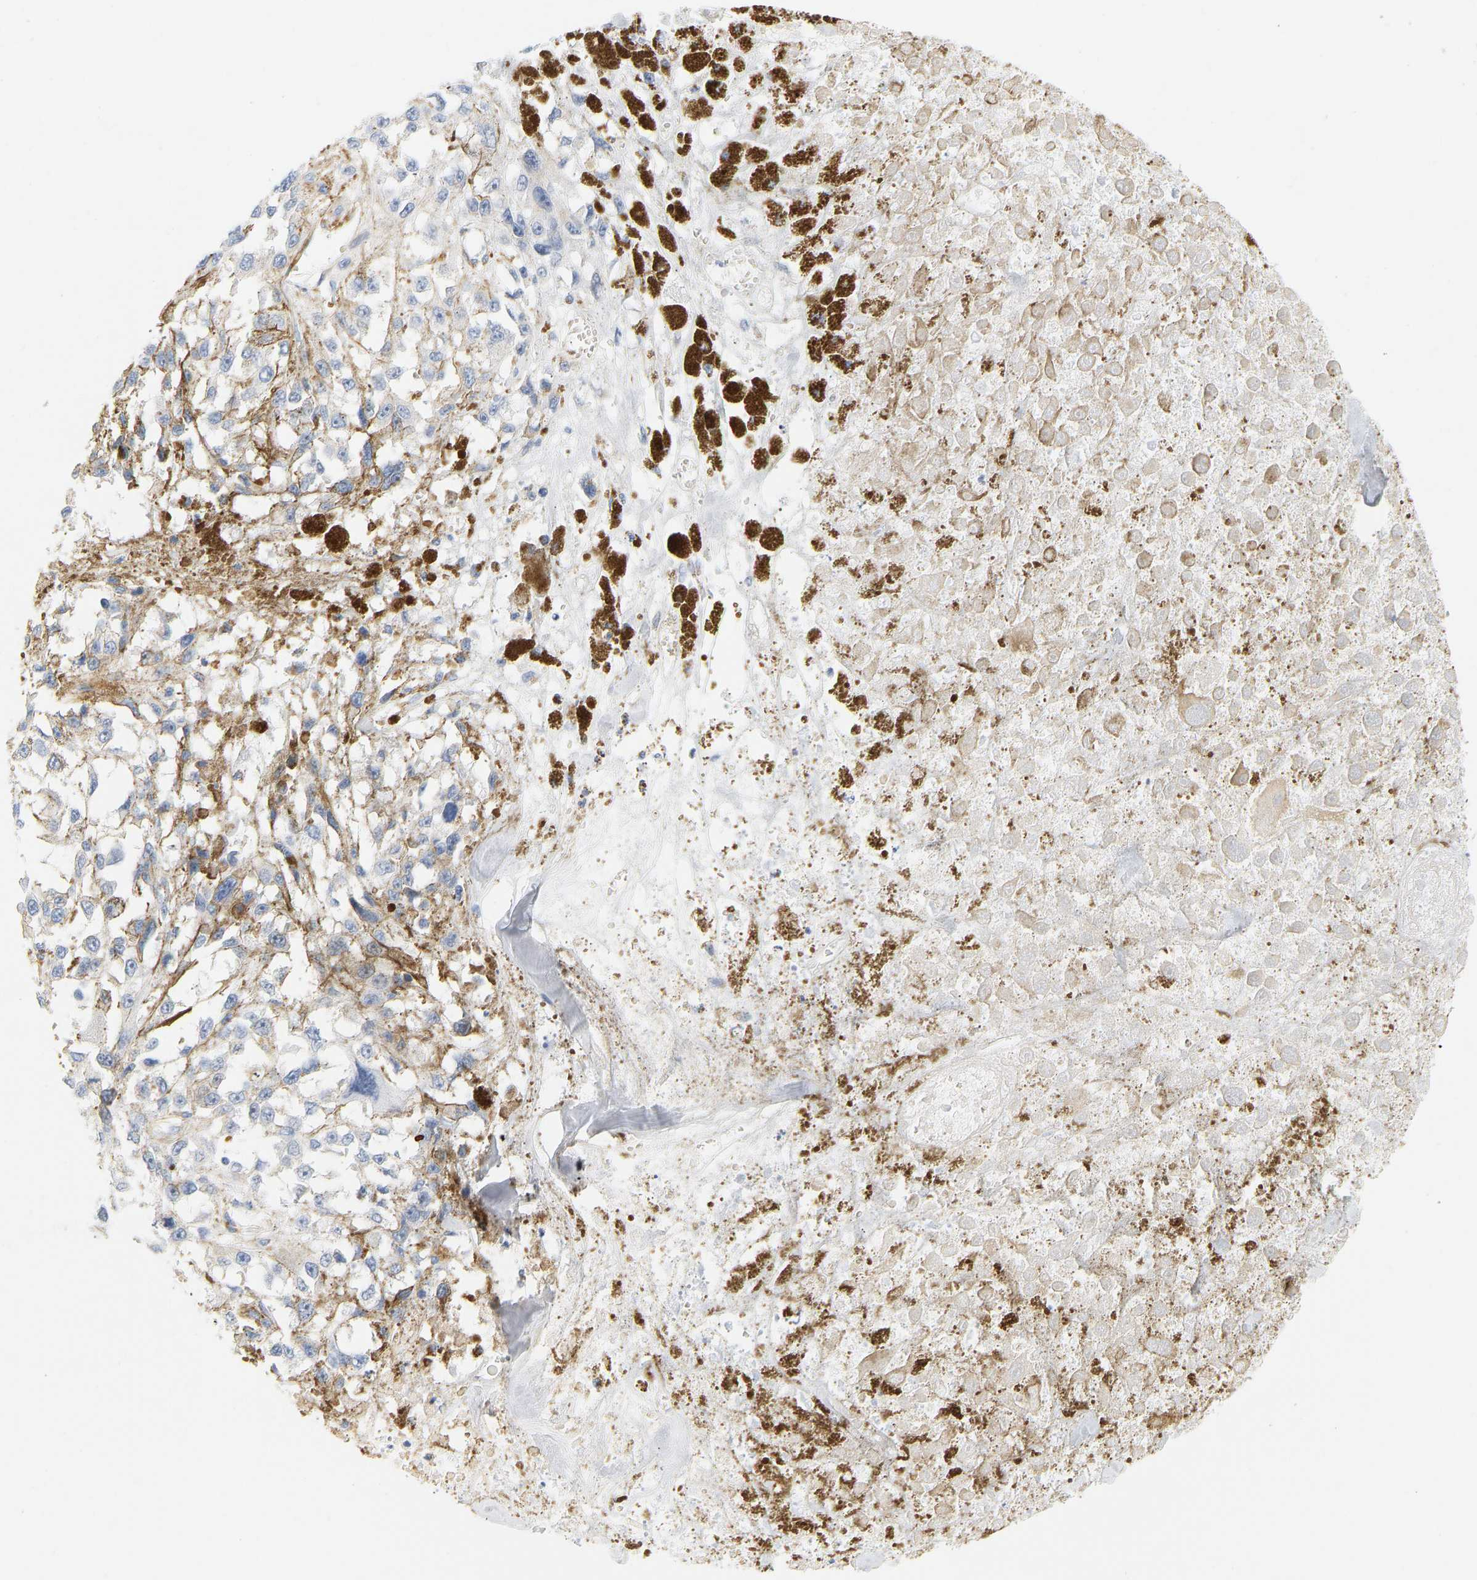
{"staining": {"intensity": "negative", "quantity": "none", "location": "none"}, "tissue": "melanoma", "cell_type": "Tumor cells", "image_type": "cancer", "snomed": [{"axis": "morphology", "description": "Malignant melanoma, Metastatic site"}, {"axis": "topography", "description": "Lymph node"}], "caption": "Immunohistochemistry micrograph of neoplastic tissue: malignant melanoma (metastatic site) stained with DAB (3,3'-diaminobenzidine) demonstrates no significant protein positivity in tumor cells.", "gene": "SLC30A7", "patient": {"sex": "male", "age": 59}}